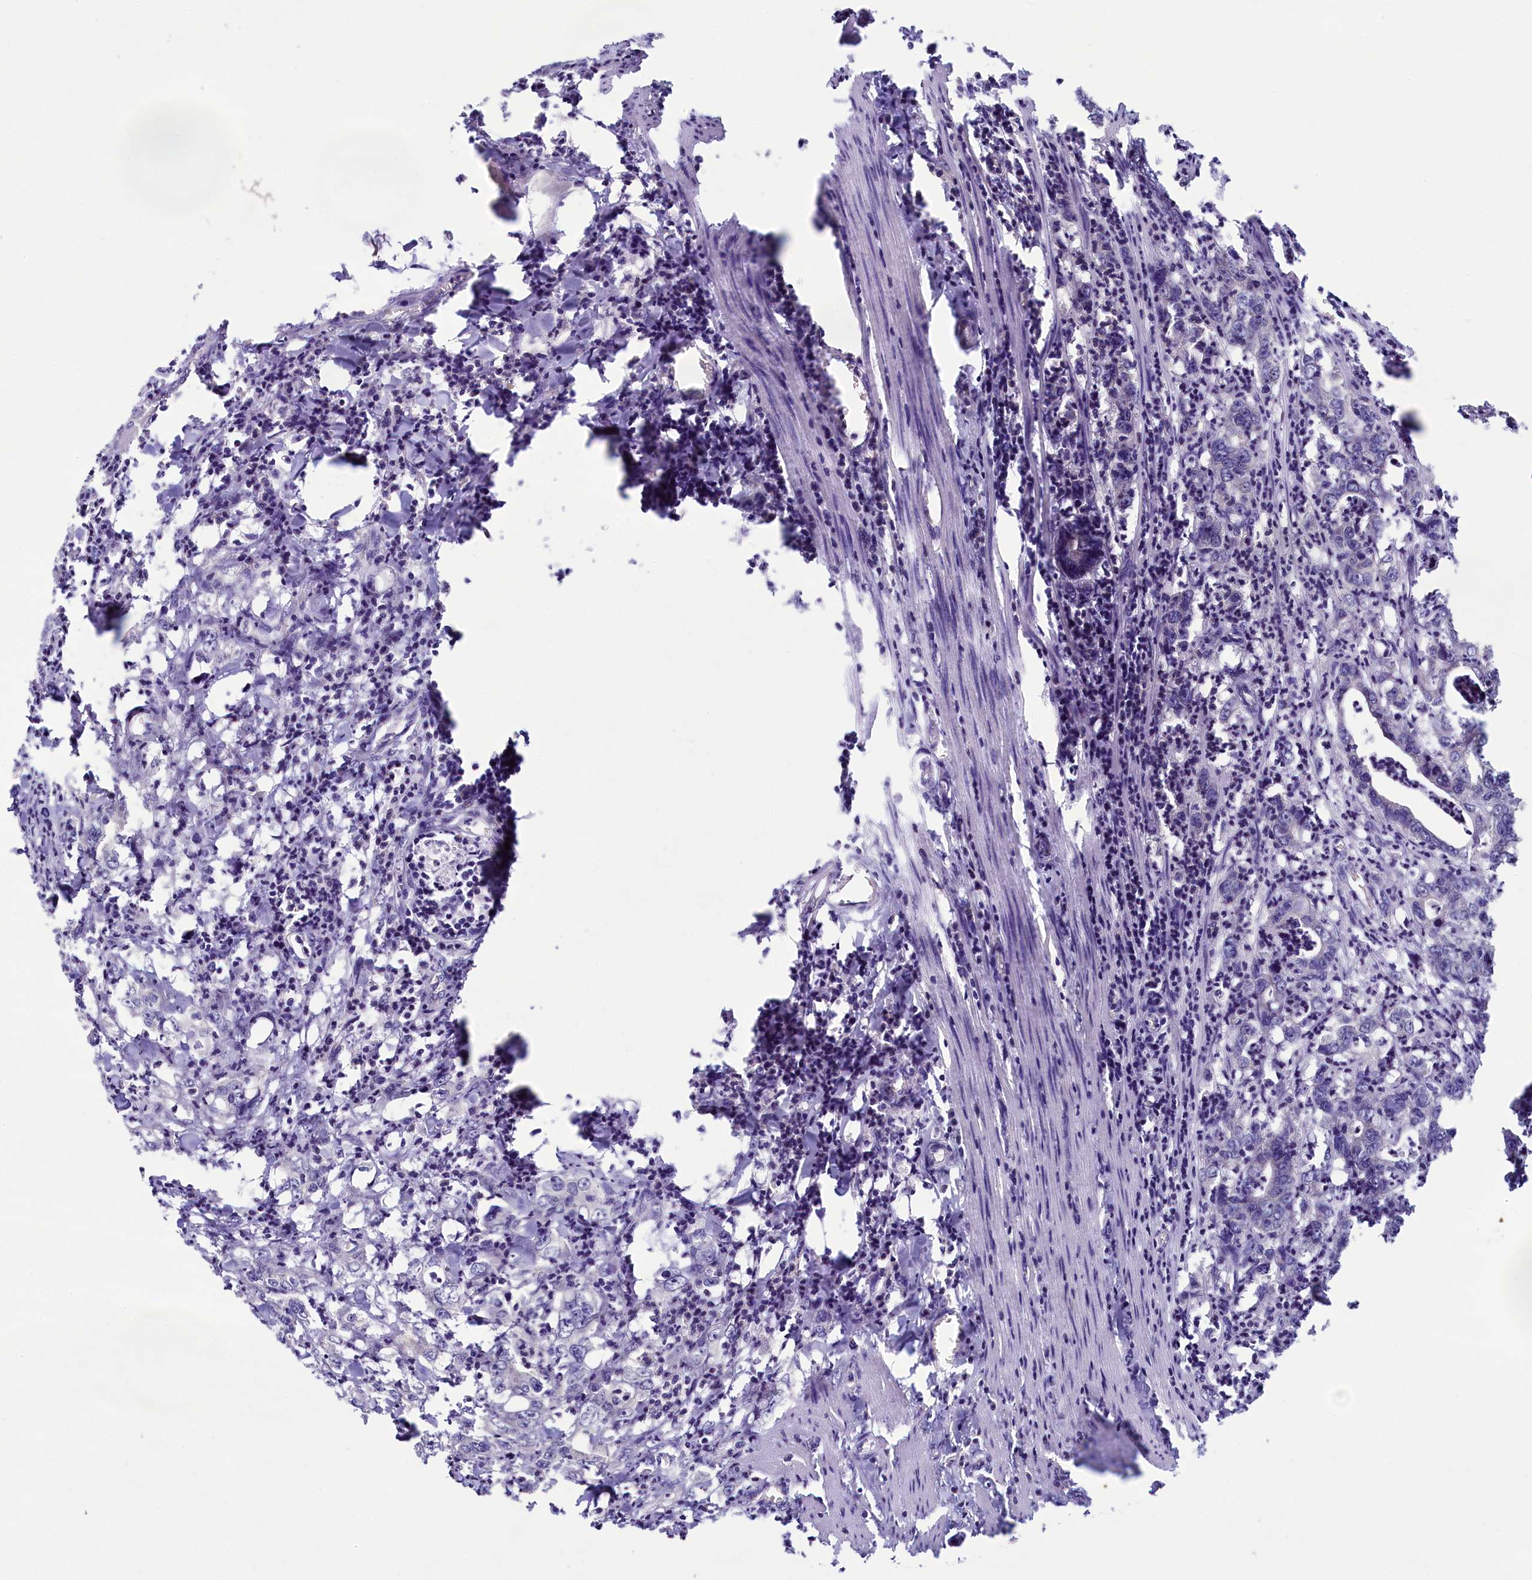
{"staining": {"intensity": "negative", "quantity": "none", "location": "none"}, "tissue": "colorectal cancer", "cell_type": "Tumor cells", "image_type": "cancer", "snomed": [{"axis": "morphology", "description": "Adenocarcinoma, NOS"}, {"axis": "topography", "description": "Colon"}], "caption": "A histopathology image of colorectal cancer (adenocarcinoma) stained for a protein displays no brown staining in tumor cells.", "gene": "KRBOX5", "patient": {"sex": "female", "age": 75}}